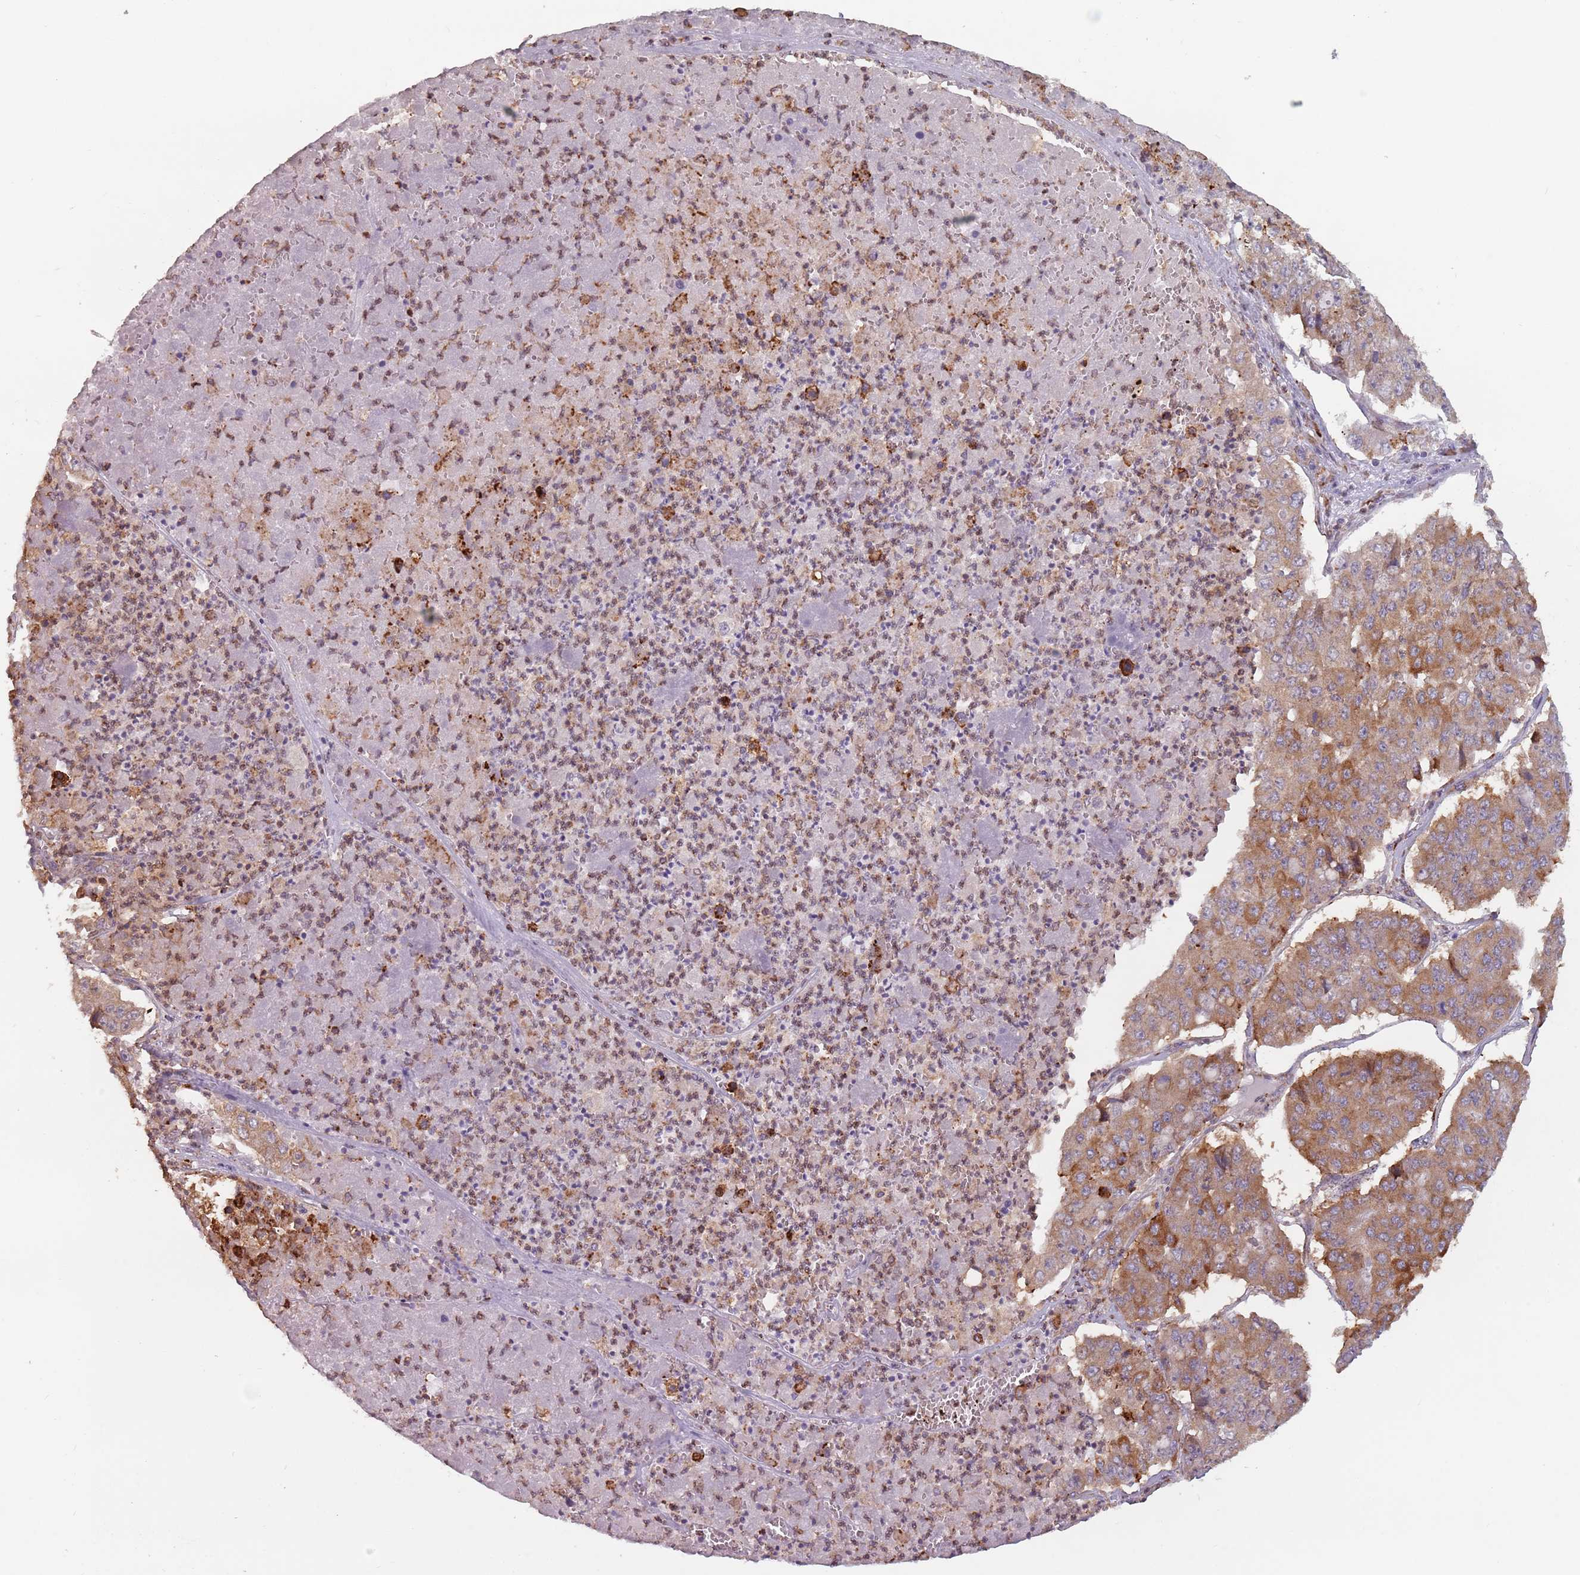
{"staining": {"intensity": "moderate", "quantity": ">75%", "location": "cytoplasmic/membranous"}, "tissue": "pancreatic cancer", "cell_type": "Tumor cells", "image_type": "cancer", "snomed": [{"axis": "morphology", "description": "Adenocarcinoma, NOS"}, {"axis": "topography", "description": "Pancreas"}], "caption": "IHC photomicrograph of human pancreatic adenocarcinoma stained for a protein (brown), which demonstrates medium levels of moderate cytoplasmic/membranous staining in about >75% of tumor cells.", "gene": "RPS9", "patient": {"sex": "male", "age": 50}}